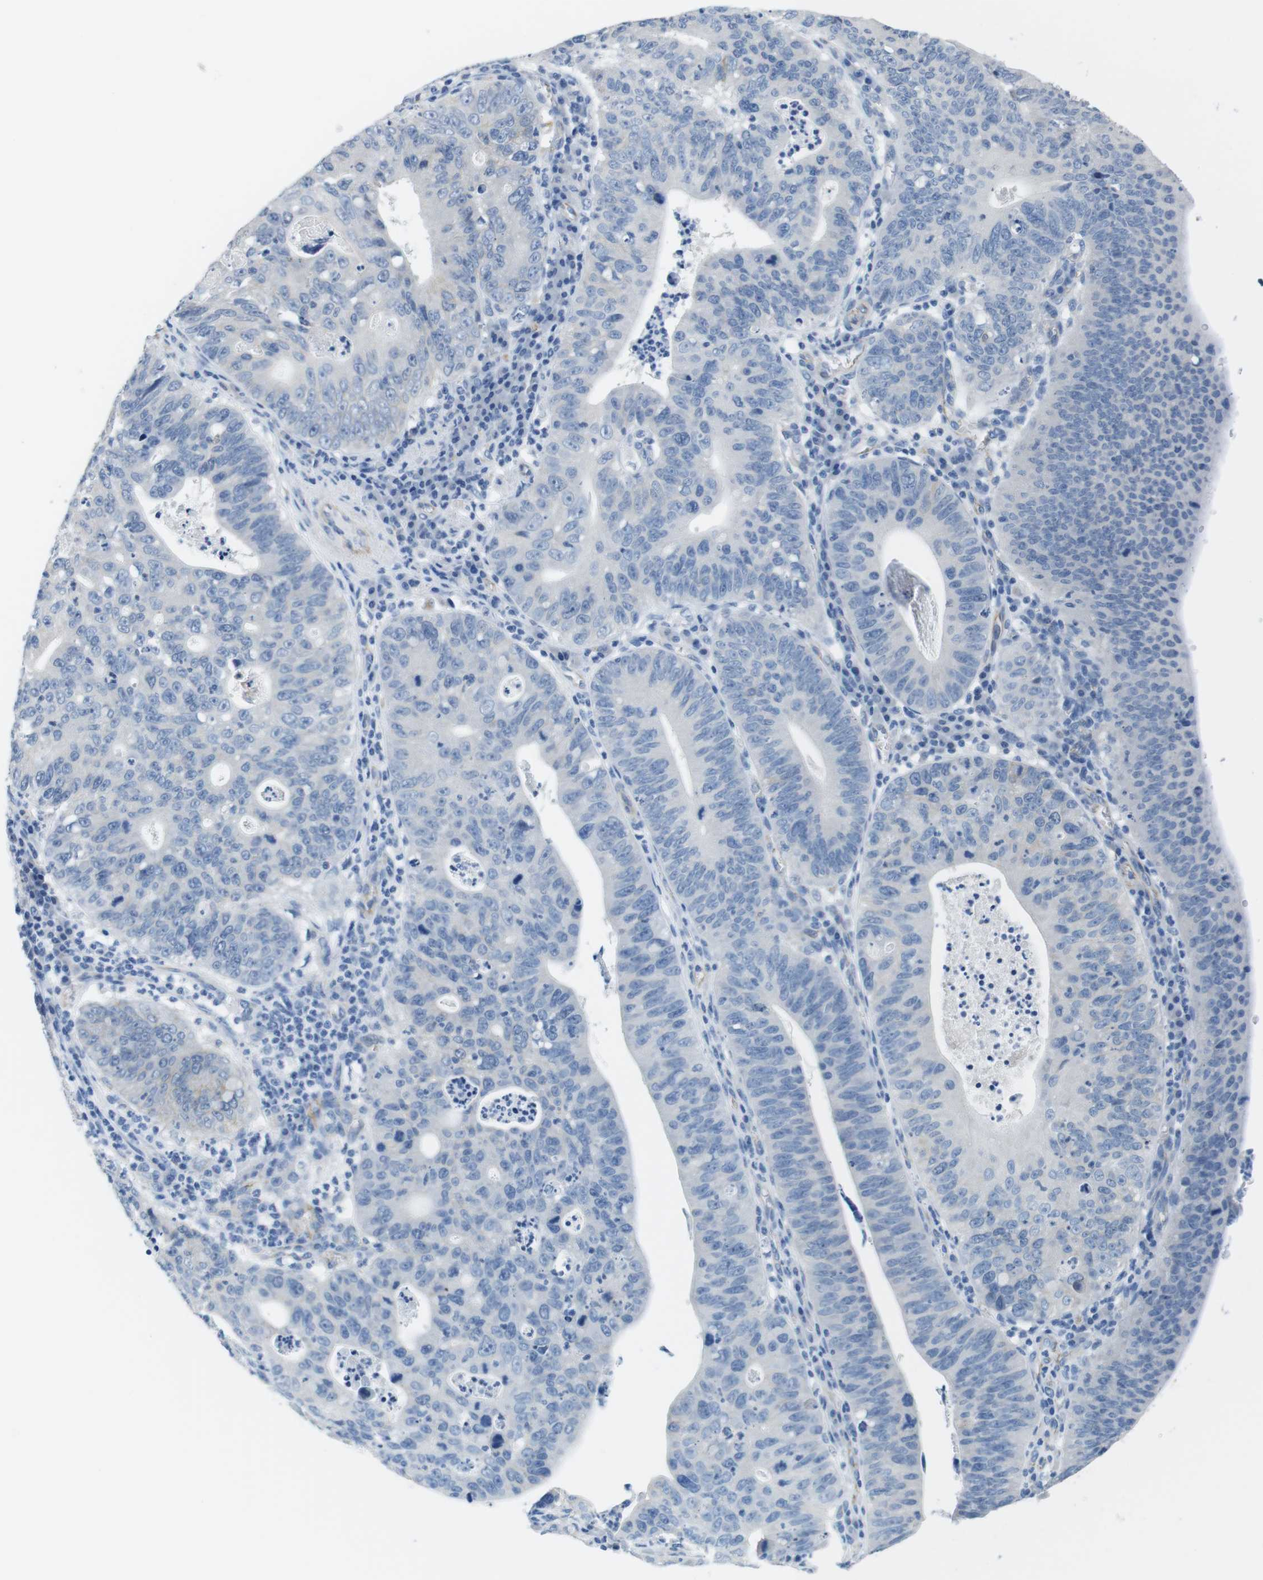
{"staining": {"intensity": "negative", "quantity": "none", "location": "none"}, "tissue": "stomach cancer", "cell_type": "Tumor cells", "image_type": "cancer", "snomed": [{"axis": "morphology", "description": "Adenocarcinoma, NOS"}, {"axis": "topography", "description": "Stomach"}], "caption": "This is a photomicrograph of IHC staining of stomach cancer, which shows no positivity in tumor cells.", "gene": "SLC6A6", "patient": {"sex": "male", "age": 59}}